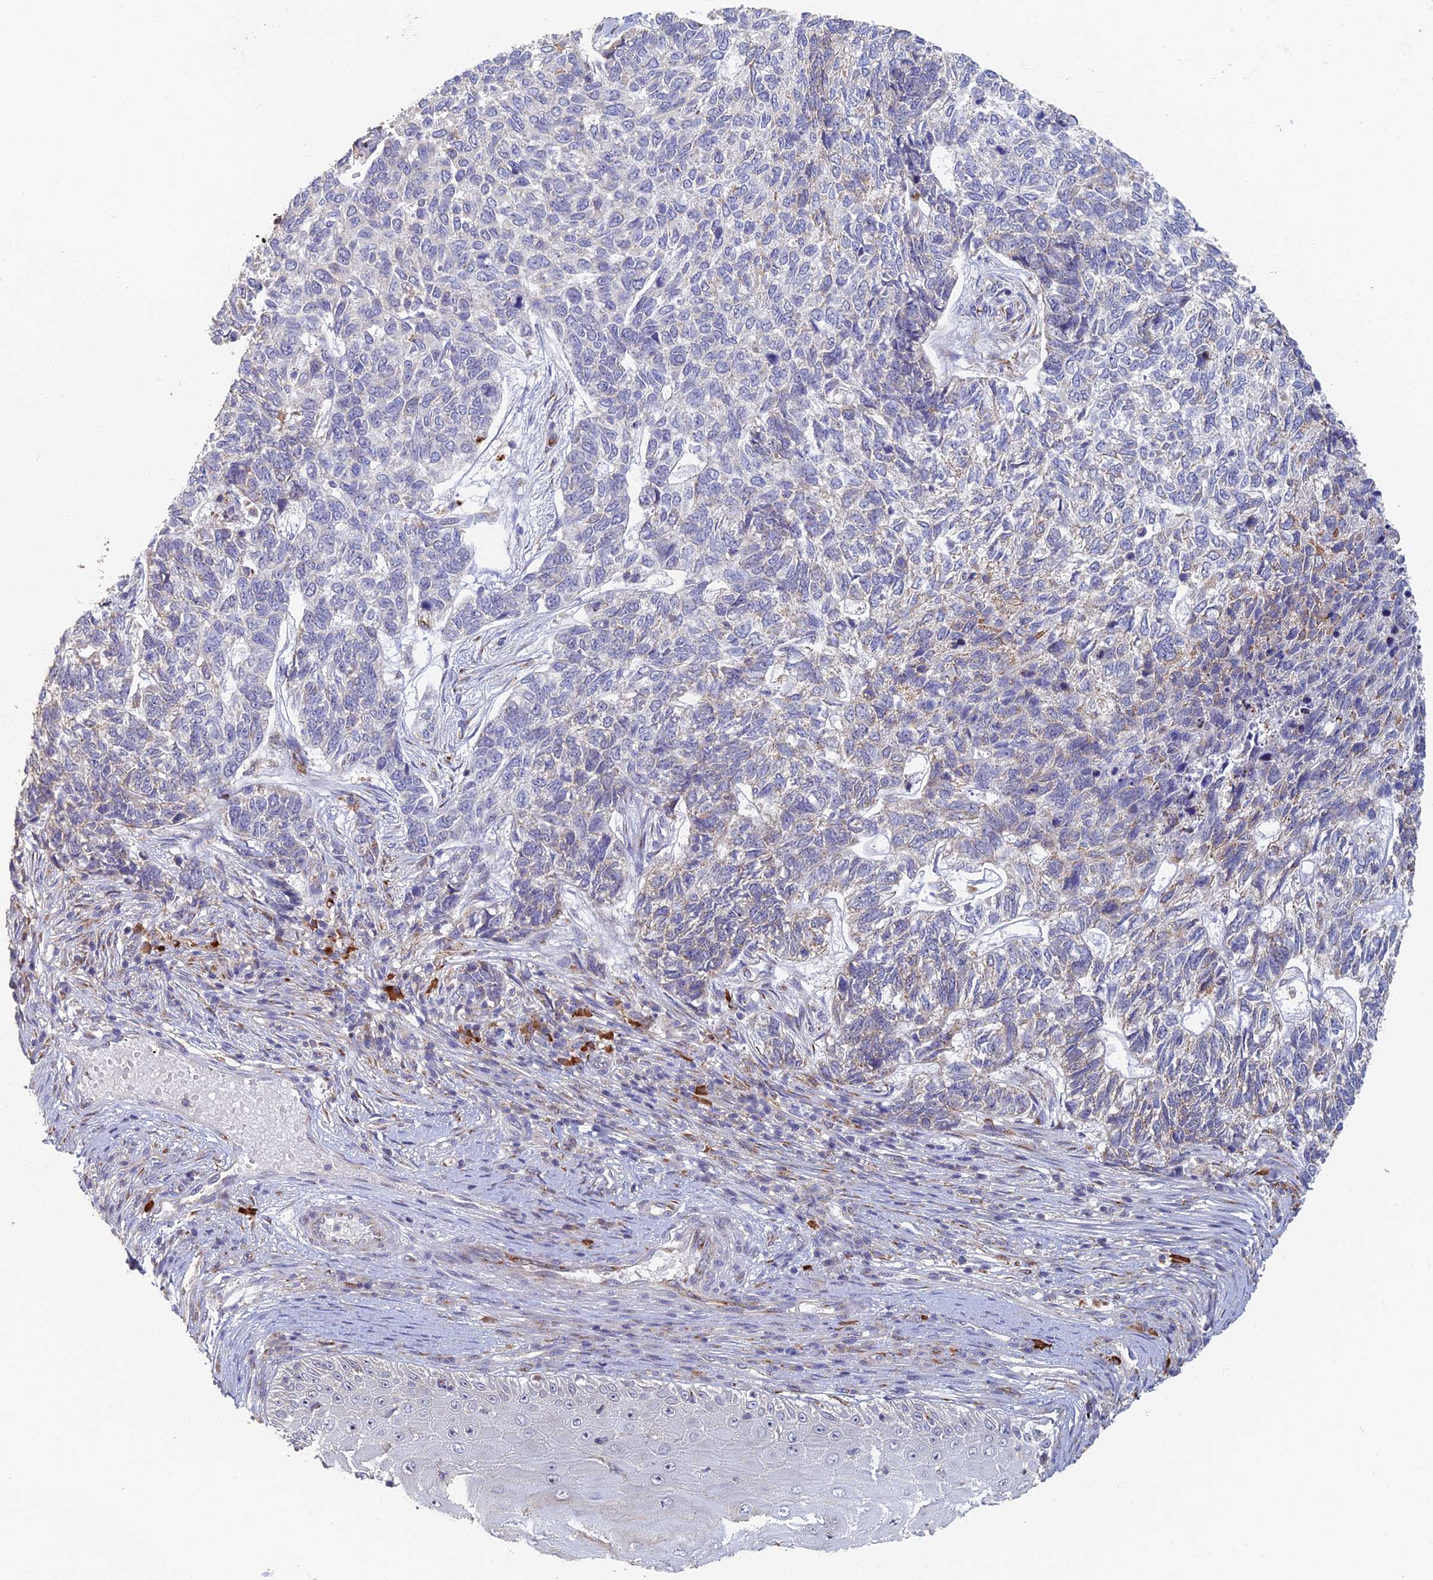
{"staining": {"intensity": "negative", "quantity": "none", "location": "none"}, "tissue": "skin cancer", "cell_type": "Tumor cells", "image_type": "cancer", "snomed": [{"axis": "morphology", "description": "Basal cell carcinoma"}, {"axis": "topography", "description": "Skin"}], "caption": "Skin basal cell carcinoma was stained to show a protein in brown. There is no significant positivity in tumor cells. (DAB (3,3'-diaminobenzidine) IHC, high magnification).", "gene": "GPATCH1", "patient": {"sex": "female", "age": 65}}